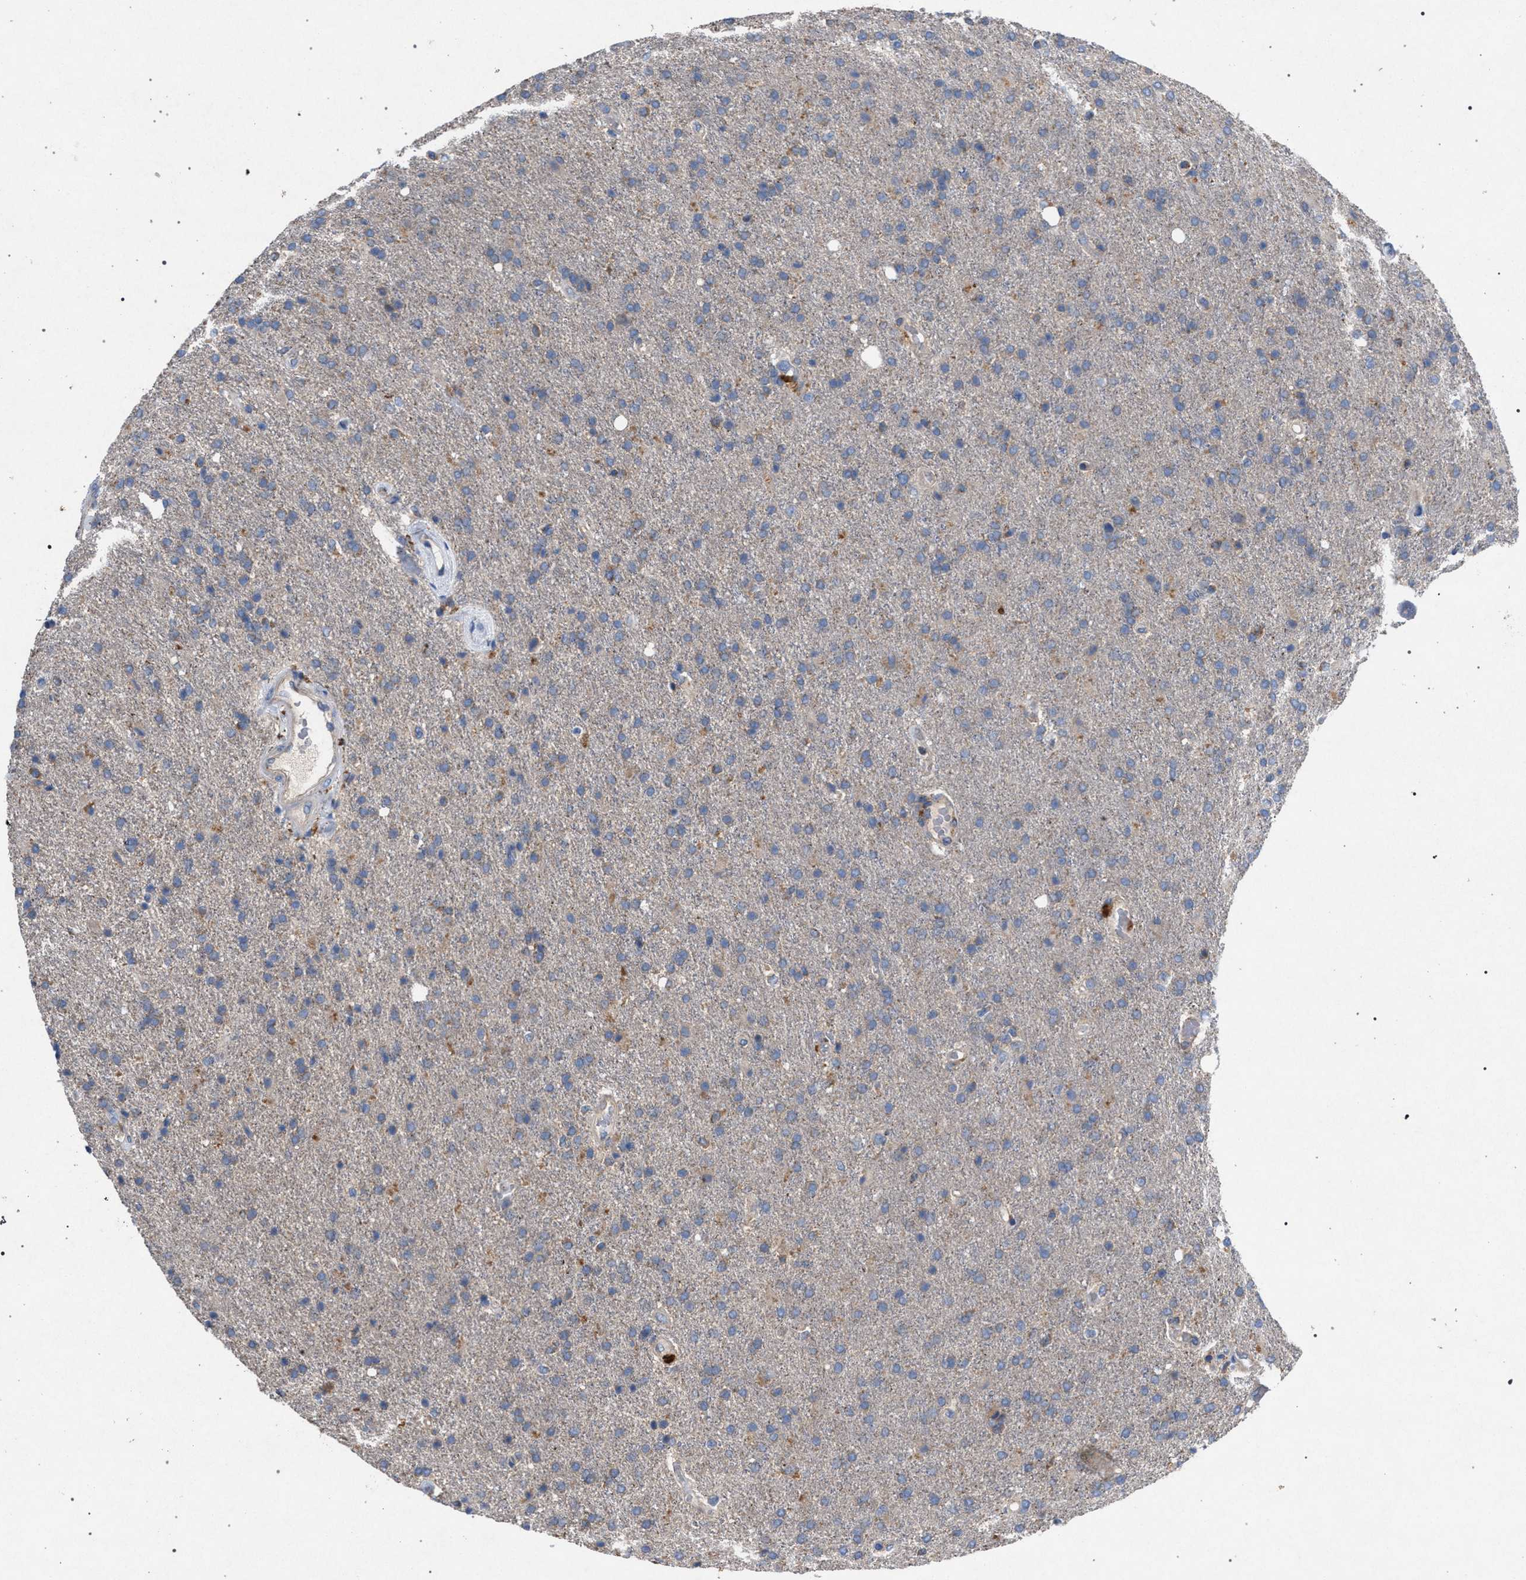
{"staining": {"intensity": "weak", "quantity": "<25%", "location": "cytoplasmic/membranous"}, "tissue": "glioma", "cell_type": "Tumor cells", "image_type": "cancer", "snomed": [{"axis": "morphology", "description": "Glioma, malignant, High grade"}, {"axis": "topography", "description": "Brain"}], "caption": "Glioma was stained to show a protein in brown. There is no significant positivity in tumor cells.", "gene": "VPS13A", "patient": {"sex": "male", "age": 72}}